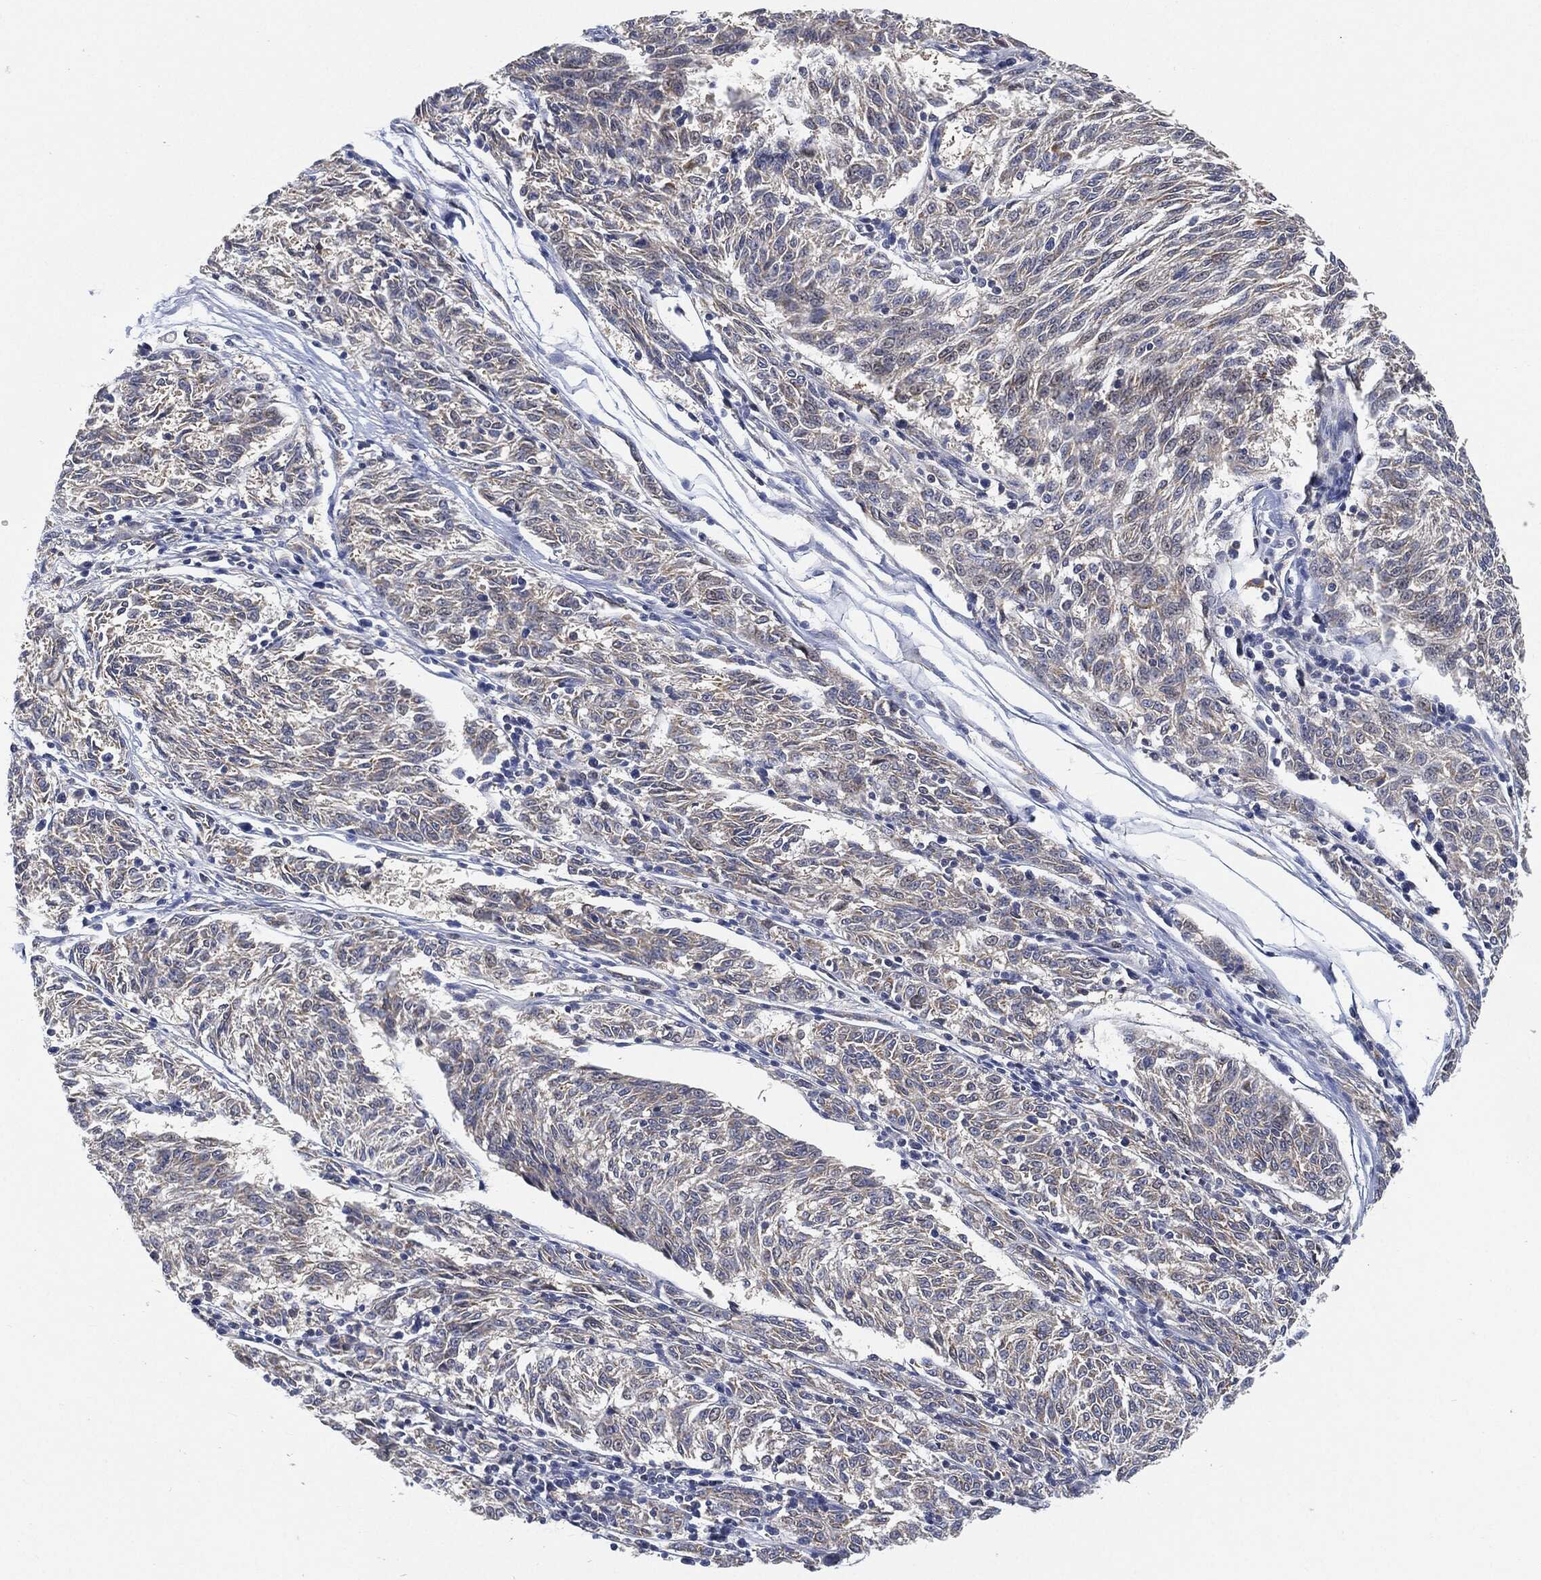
{"staining": {"intensity": "negative", "quantity": "none", "location": "none"}, "tissue": "melanoma", "cell_type": "Tumor cells", "image_type": "cancer", "snomed": [{"axis": "morphology", "description": "Malignant melanoma, NOS"}, {"axis": "topography", "description": "Skin"}], "caption": "DAB (3,3'-diaminobenzidine) immunohistochemical staining of human malignant melanoma demonstrates no significant positivity in tumor cells.", "gene": "VSIG4", "patient": {"sex": "female", "age": 72}}